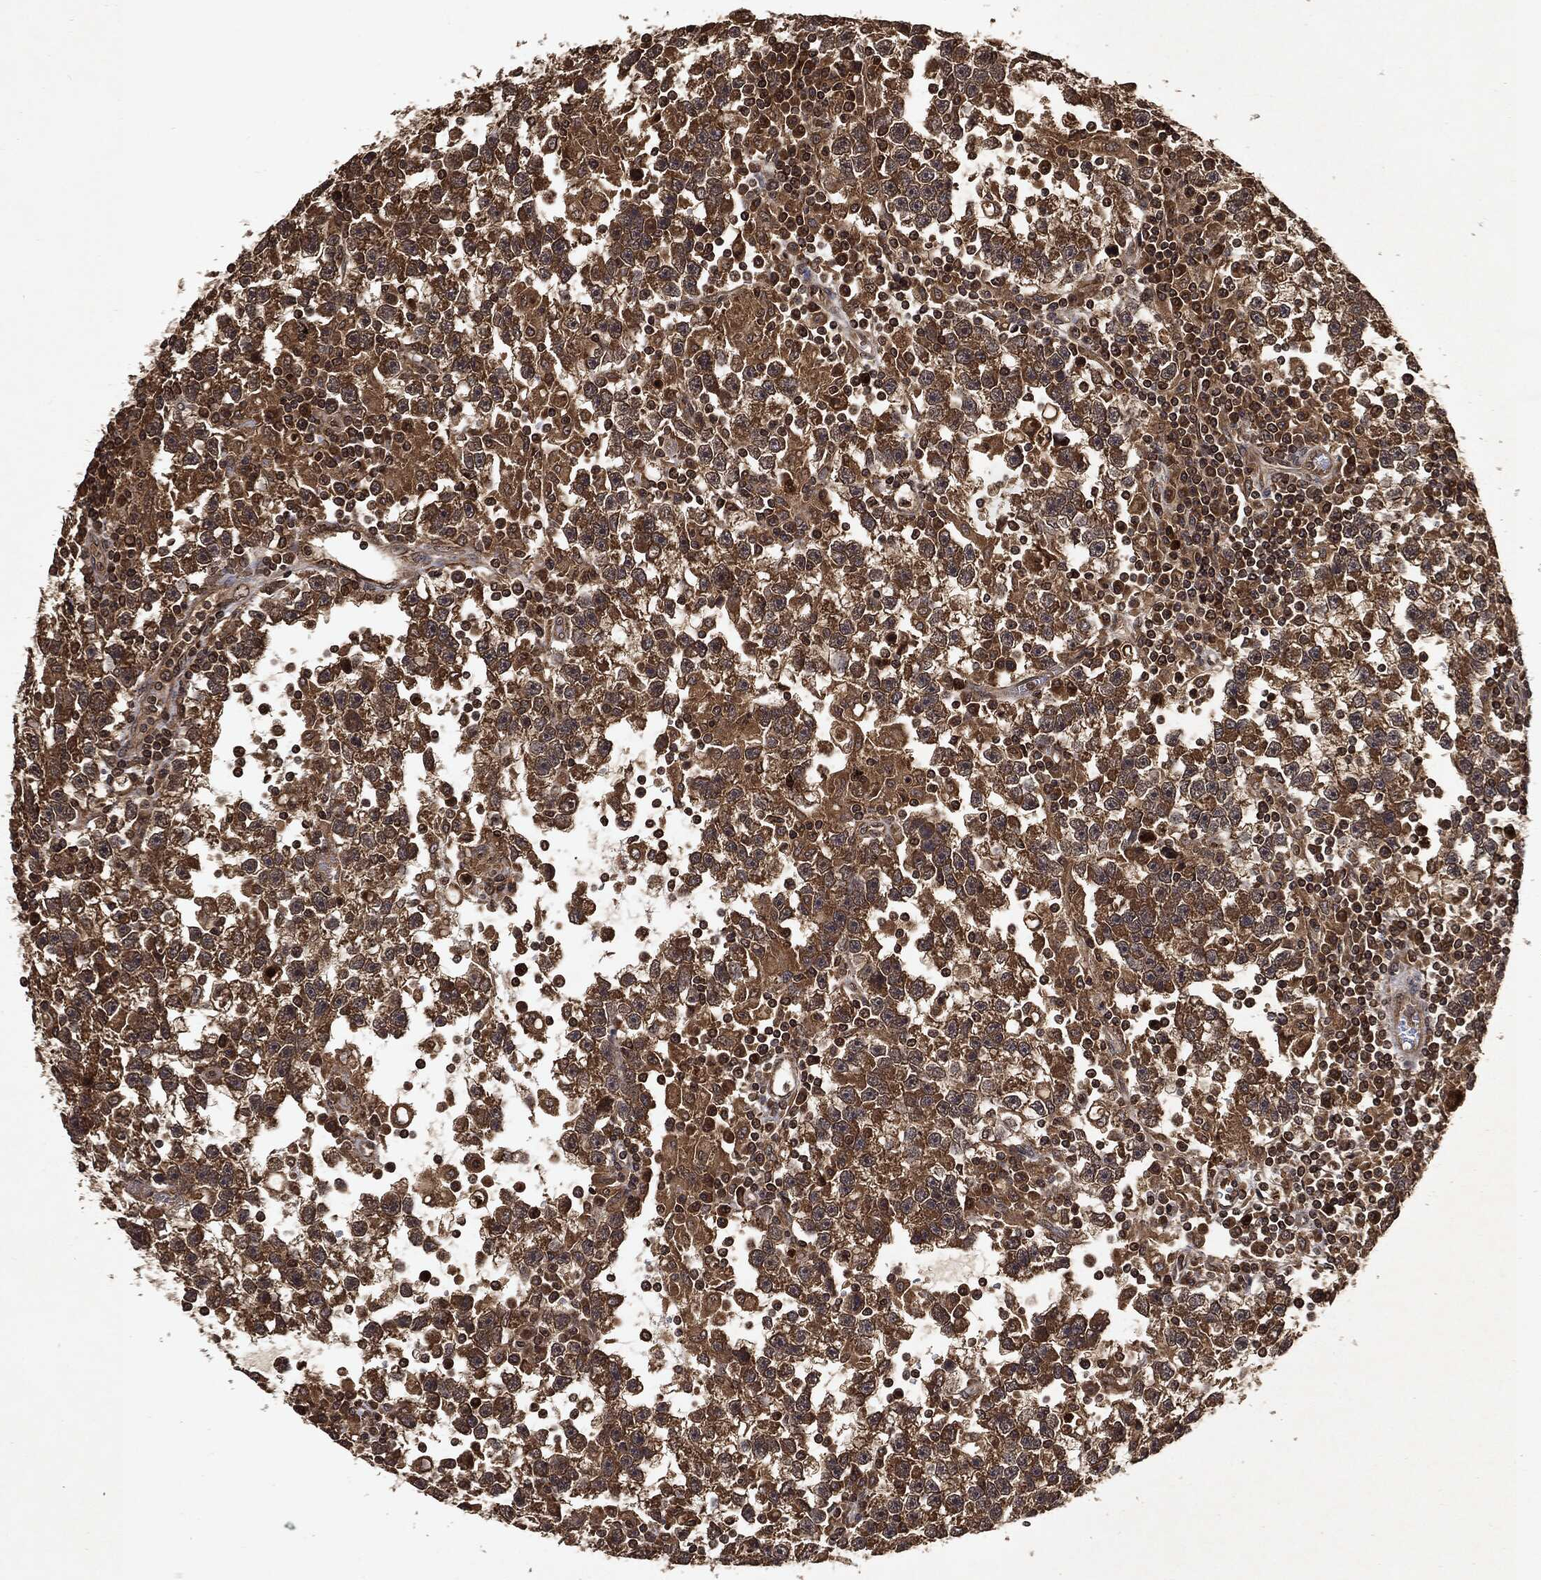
{"staining": {"intensity": "strong", "quantity": ">75%", "location": "cytoplasmic/membranous"}, "tissue": "testis cancer", "cell_type": "Tumor cells", "image_type": "cancer", "snomed": [{"axis": "morphology", "description": "Seminoma, NOS"}, {"axis": "topography", "description": "Testis"}], "caption": "Immunohistochemistry (IHC) micrograph of neoplastic tissue: testis cancer (seminoma) stained using immunohistochemistry reveals high levels of strong protein expression localized specifically in the cytoplasmic/membranous of tumor cells, appearing as a cytoplasmic/membranous brown color.", "gene": "ZNF226", "patient": {"sex": "male", "age": 47}}